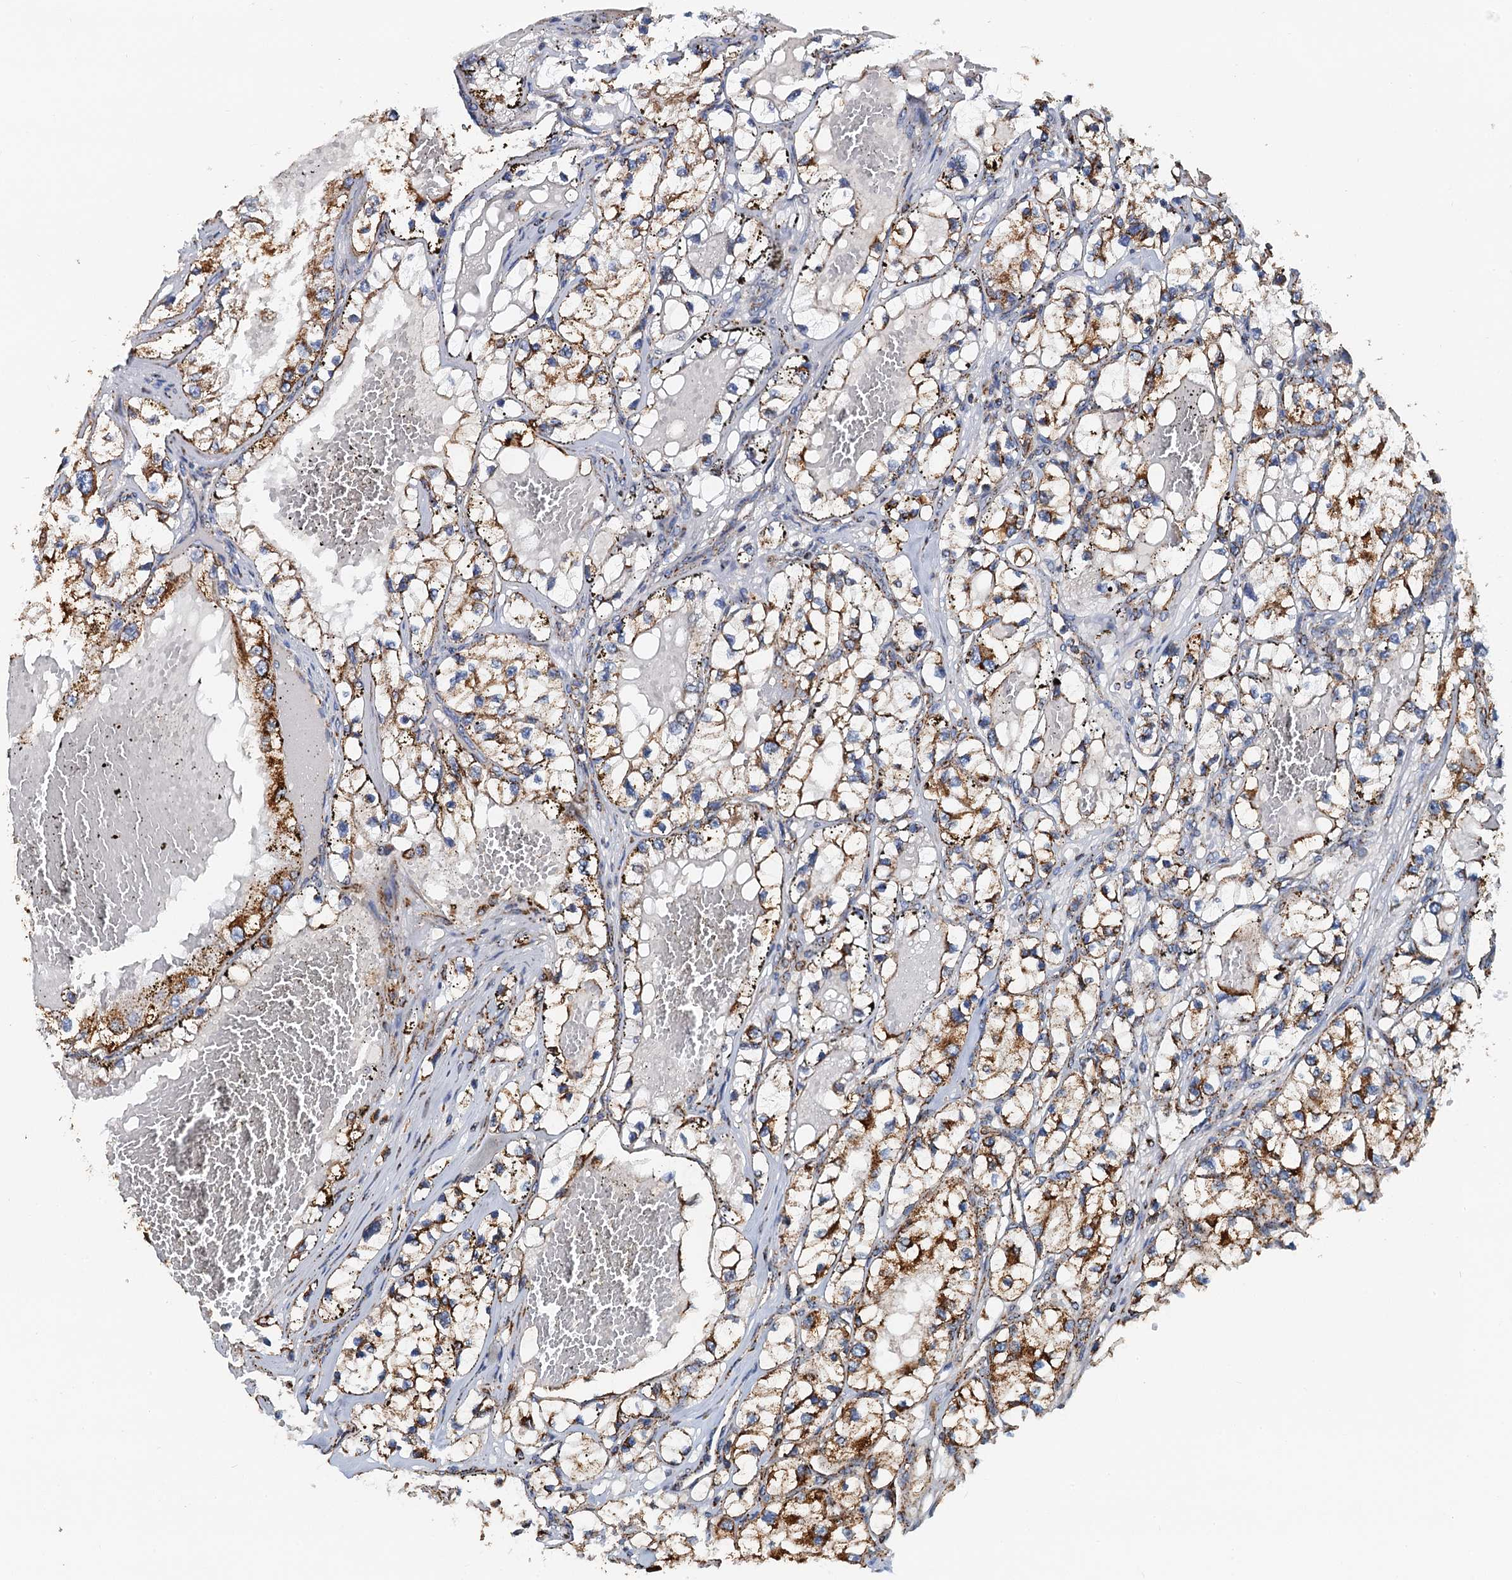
{"staining": {"intensity": "moderate", "quantity": ">75%", "location": "cytoplasmic/membranous"}, "tissue": "renal cancer", "cell_type": "Tumor cells", "image_type": "cancer", "snomed": [{"axis": "morphology", "description": "Adenocarcinoma, NOS"}, {"axis": "topography", "description": "Kidney"}], "caption": "DAB (3,3'-diaminobenzidine) immunohistochemical staining of human renal cancer (adenocarcinoma) exhibits moderate cytoplasmic/membranous protein staining in about >75% of tumor cells.", "gene": "AAGAB", "patient": {"sex": "female", "age": 57}}